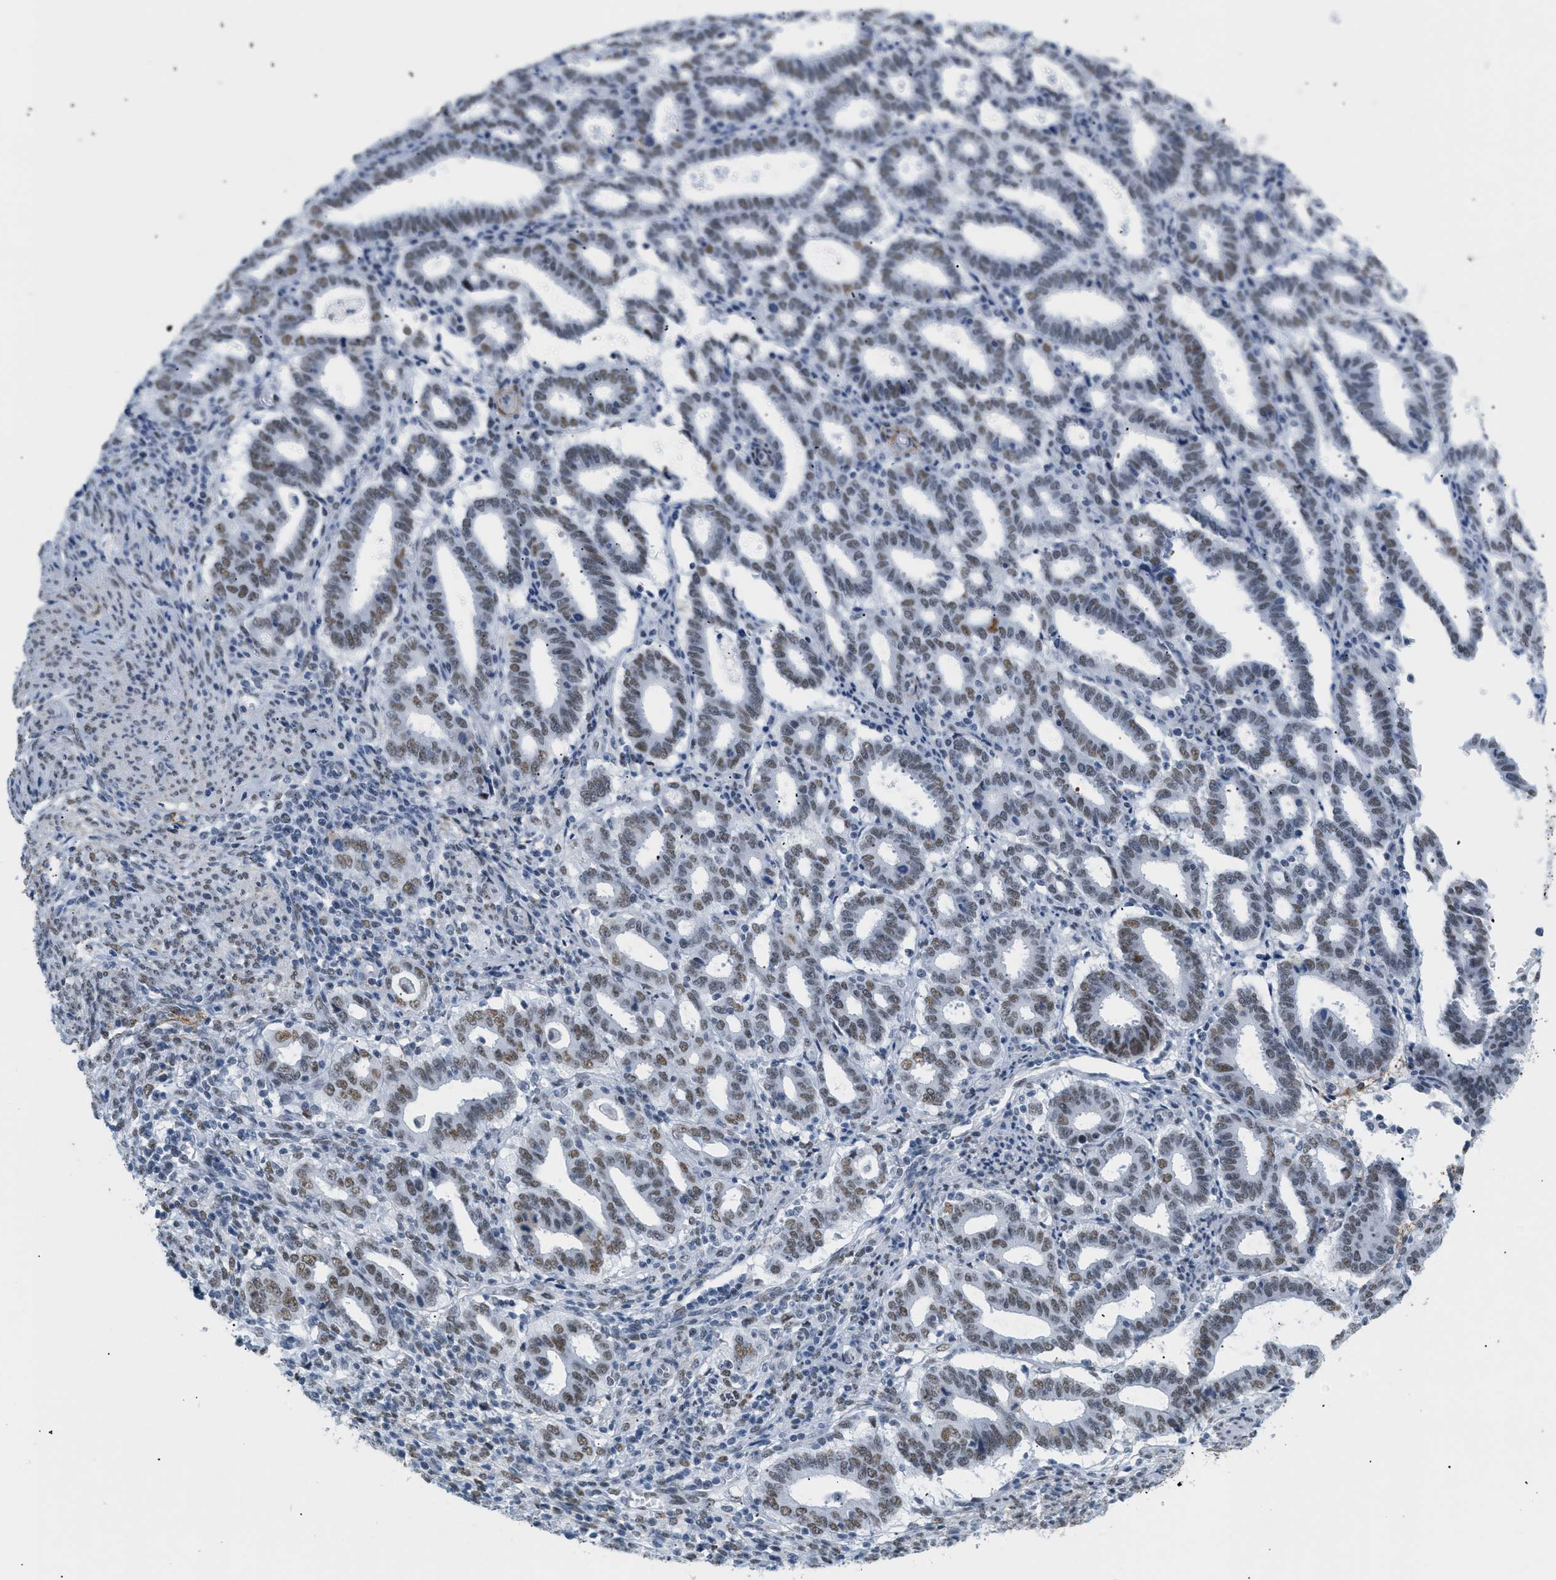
{"staining": {"intensity": "moderate", "quantity": "<25%", "location": "nuclear"}, "tissue": "endometrial cancer", "cell_type": "Tumor cells", "image_type": "cancer", "snomed": [{"axis": "morphology", "description": "Adenocarcinoma, NOS"}, {"axis": "topography", "description": "Uterus"}], "caption": "Immunohistochemical staining of human endometrial cancer (adenocarcinoma) reveals moderate nuclear protein staining in approximately <25% of tumor cells. (IHC, brightfield microscopy, high magnification).", "gene": "ELN", "patient": {"sex": "female", "age": 83}}